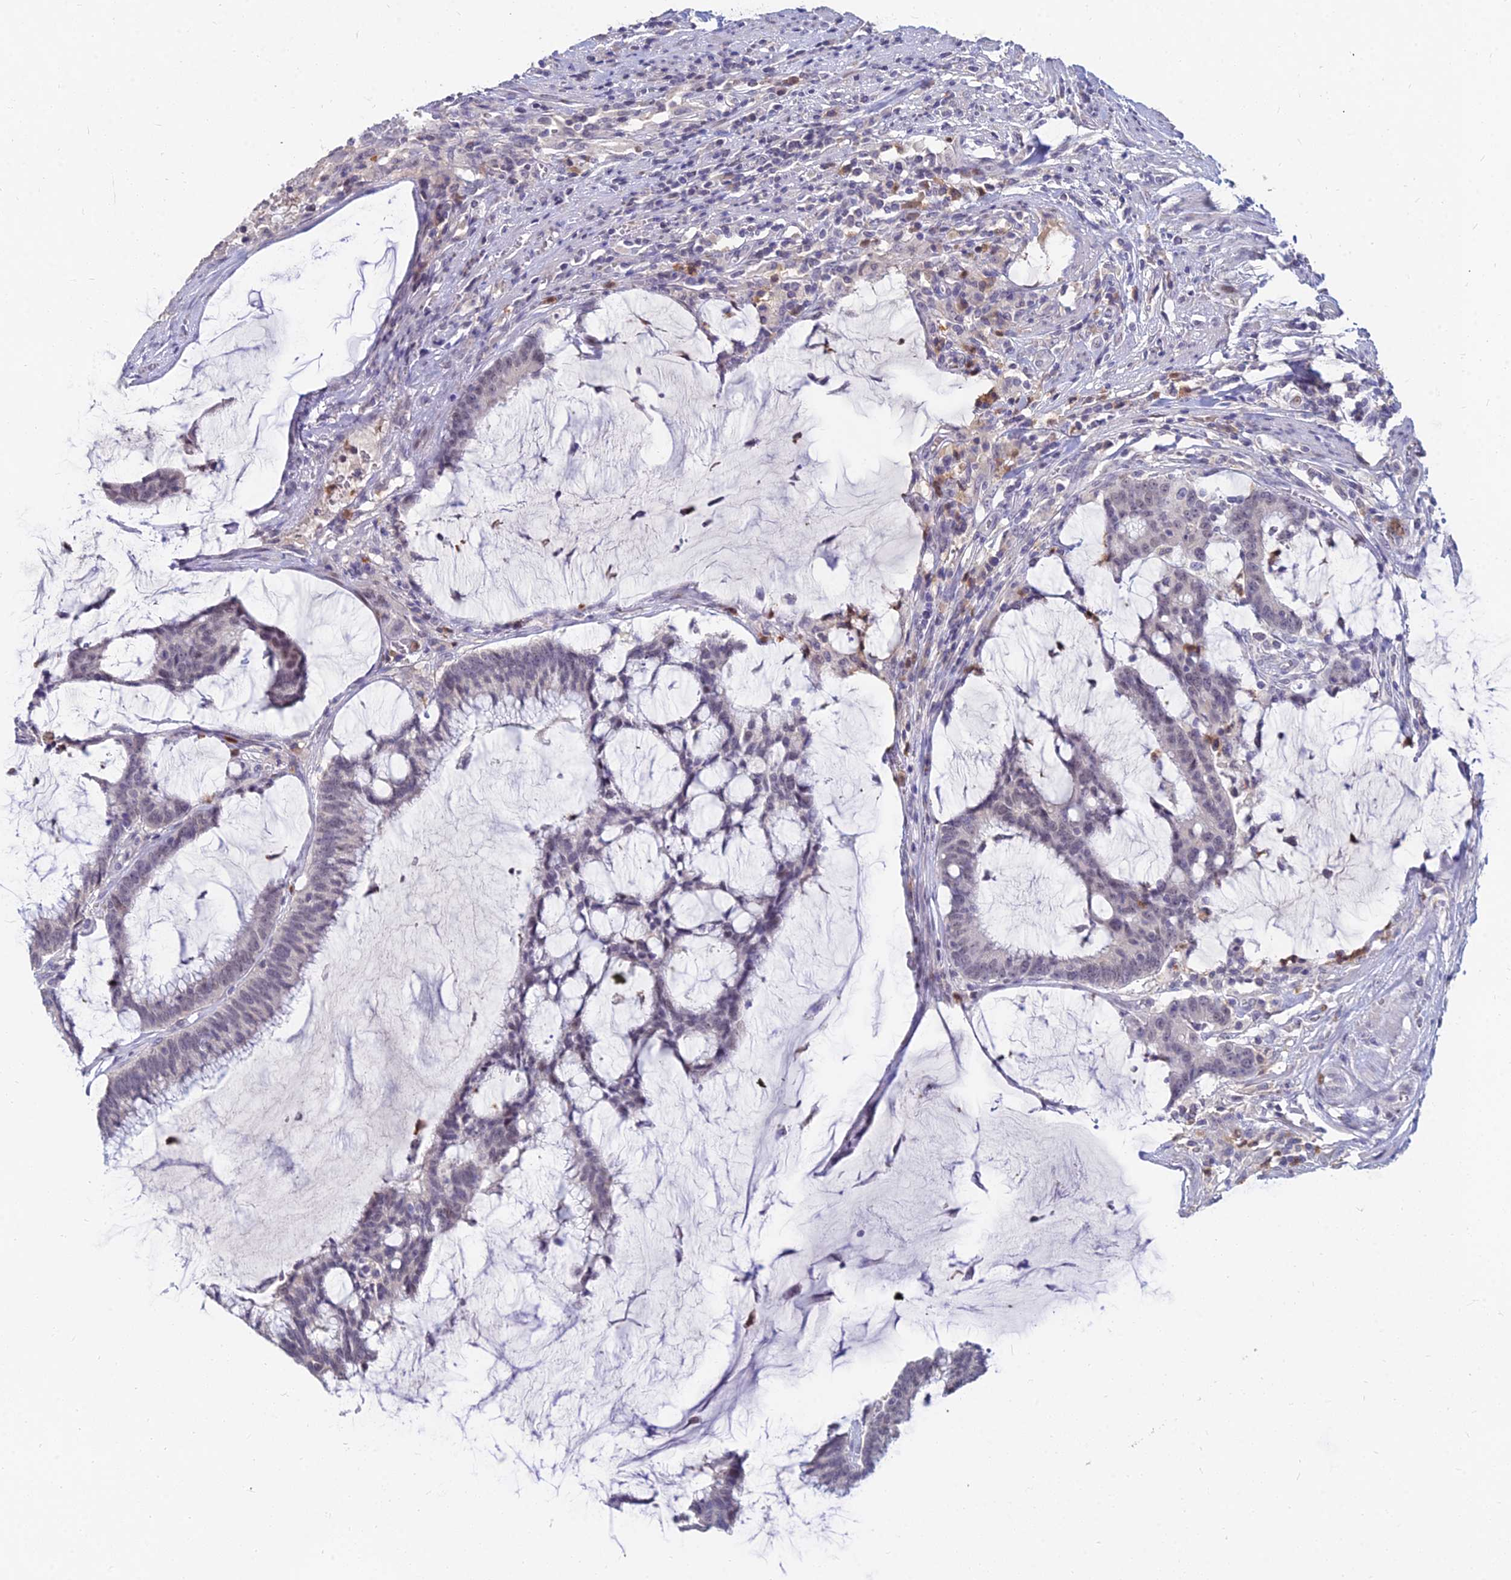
{"staining": {"intensity": "negative", "quantity": "none", "location": "none"}, "tissue": "colorectal cancer", "cell_type": "Tumor cells", "image_type": "cancer", "snomed": [{"axis": "morphology", "description": "Adenocarcinoma, NOS"}, {"axis": "topography", "description": "Rectum"}], "caption": "This photomicrograph is of adenocarcinoma (colorectal) stained with IHC to label a protein in brown with the nuclei are counter-stained blue. There is no staining in tumor cells.", "gene": "GOLGA6D", "patient": {"sex": "female", "age": 77}}